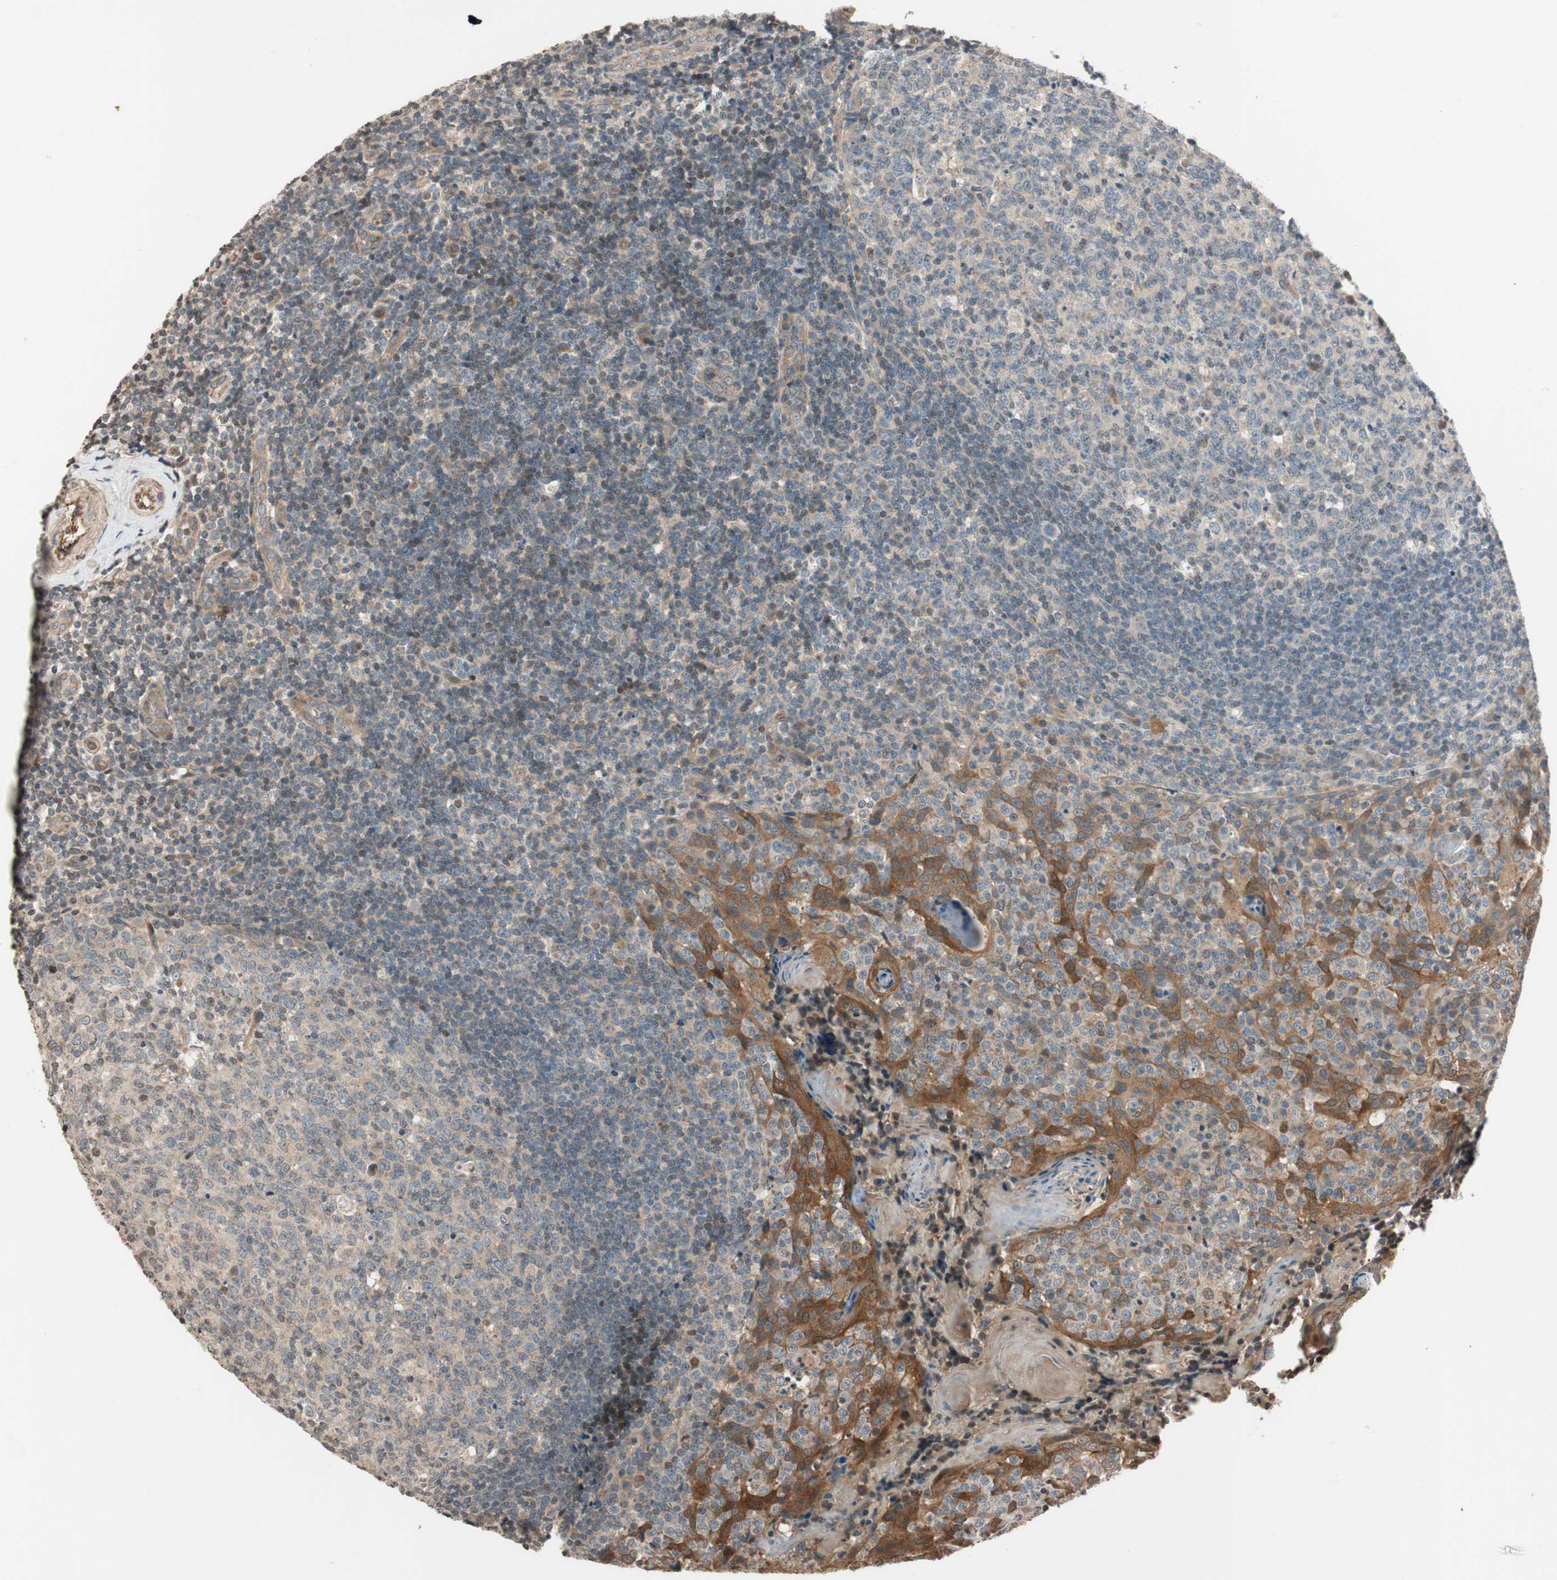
{"staining": {"intensity": "weak", "quantity": ">75%", "location": "cytoplasmic/membranous"}, "tissue": "tonsil", "cell_type": "Germinal center cells", "image_type": "normal", "snomed": [{"axis": "morphology", "description": "Normal tissue, NOS"}, {"axis": "topography", "description": "Tonsil"}], "caption": "DAB immunohistochemical staining of normal tonsil shows weak cytoplasmic/membranous protein positivity in about >75% of germinal center cells.", "gene": "GCLM", "patient": {"sex": "female", "age": 19}}